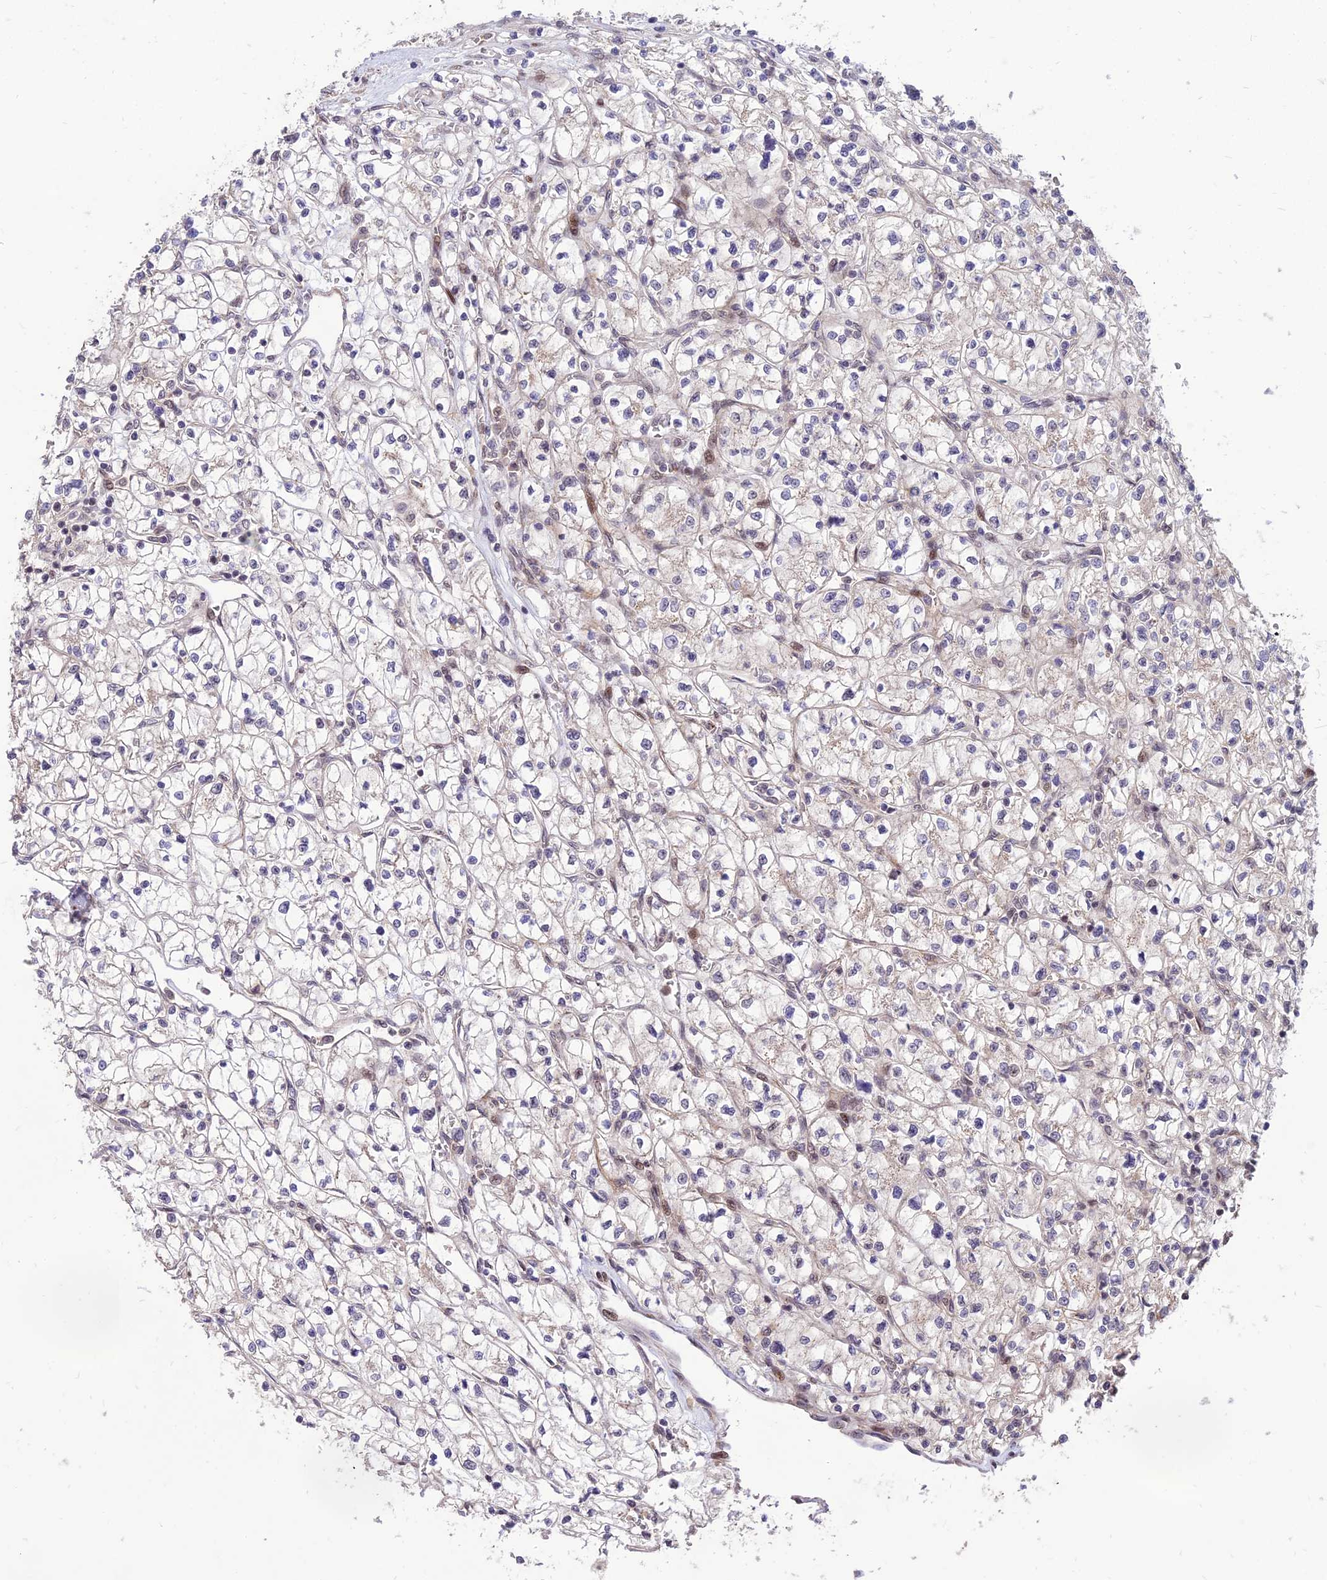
{"staining": {"intensity": "negative", "quantity": "none", "location": "none"}, "tissue": "renal cancer", "cell_type": "Tumor cells", "image_type": "cancer", "snomed": [{"axis": "morphology", "description": "Adenocarcinoma, NOS"}, {"axis": "topography", "description": "Kidney"}], "caption": "Tumor cells are negative for brown protein staining in renal adenocarcinoma.", "gene": "ZNF85", "patient": {"sex": "female", "age": 64}}